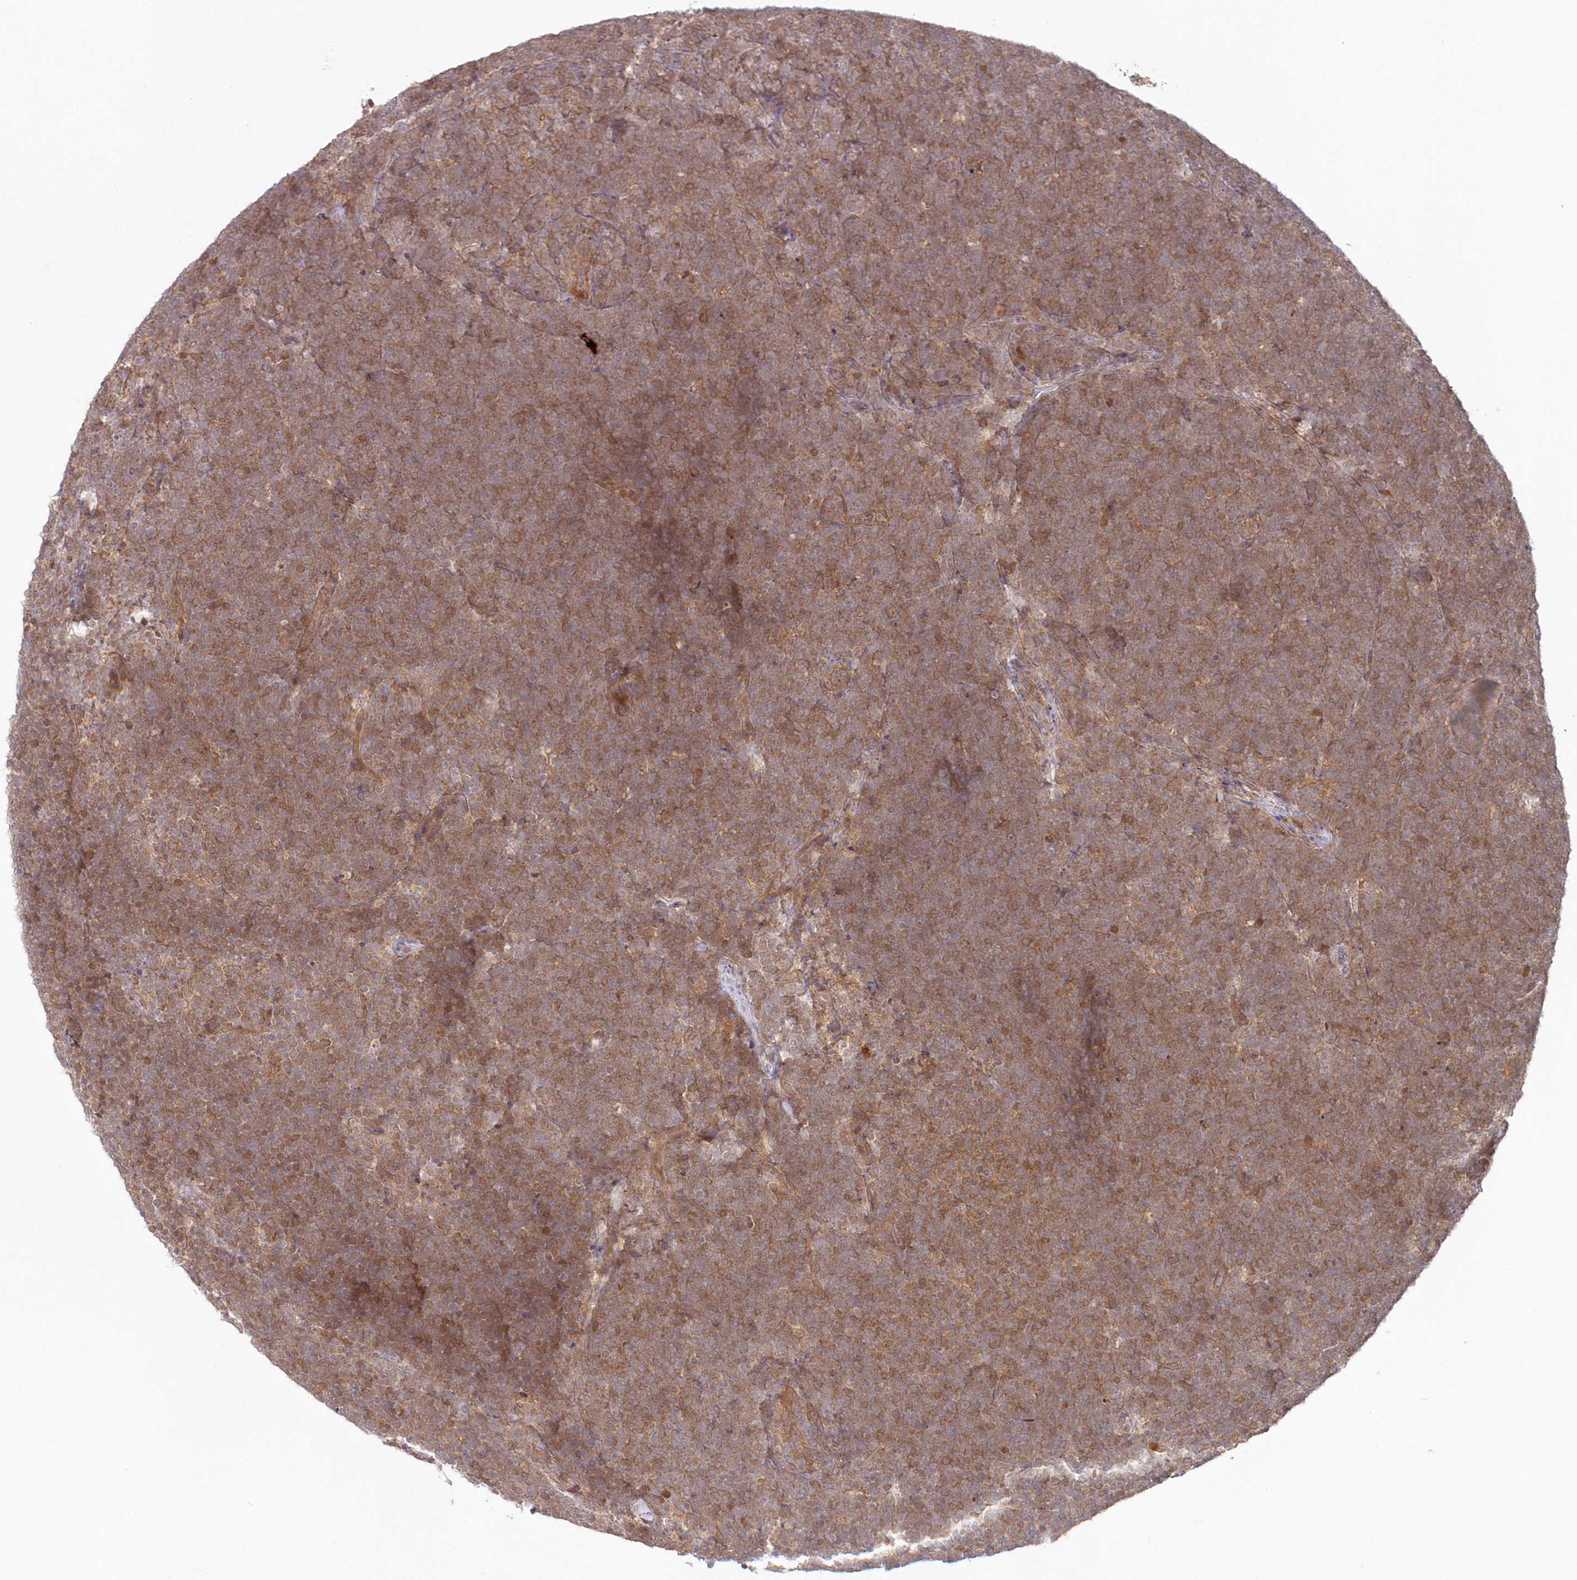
{"staining": {"intensity": "moderate", "quantity": ">75%", "location": "cytoplasmic/membranous"}, "tissue": "lymphoma", "cell_type": "Tumor cells", "image_type": "cancer", "snomed": [{"axis": "morphology", "description": "Malignant lymphoma, non-Hodgkin's type, High grade"}, {"axis": "topography", "description": "Lymph node"}], "caption": "High-grade malignant lymphoma, non-Hodgkin's type stained with DAB IHC reveals medium levels of moderate cytoplasmic/membranous expression in about >75% of tumor cells.", "gene": "GBE1", "patient": {"sex": "male", "age": 13}}